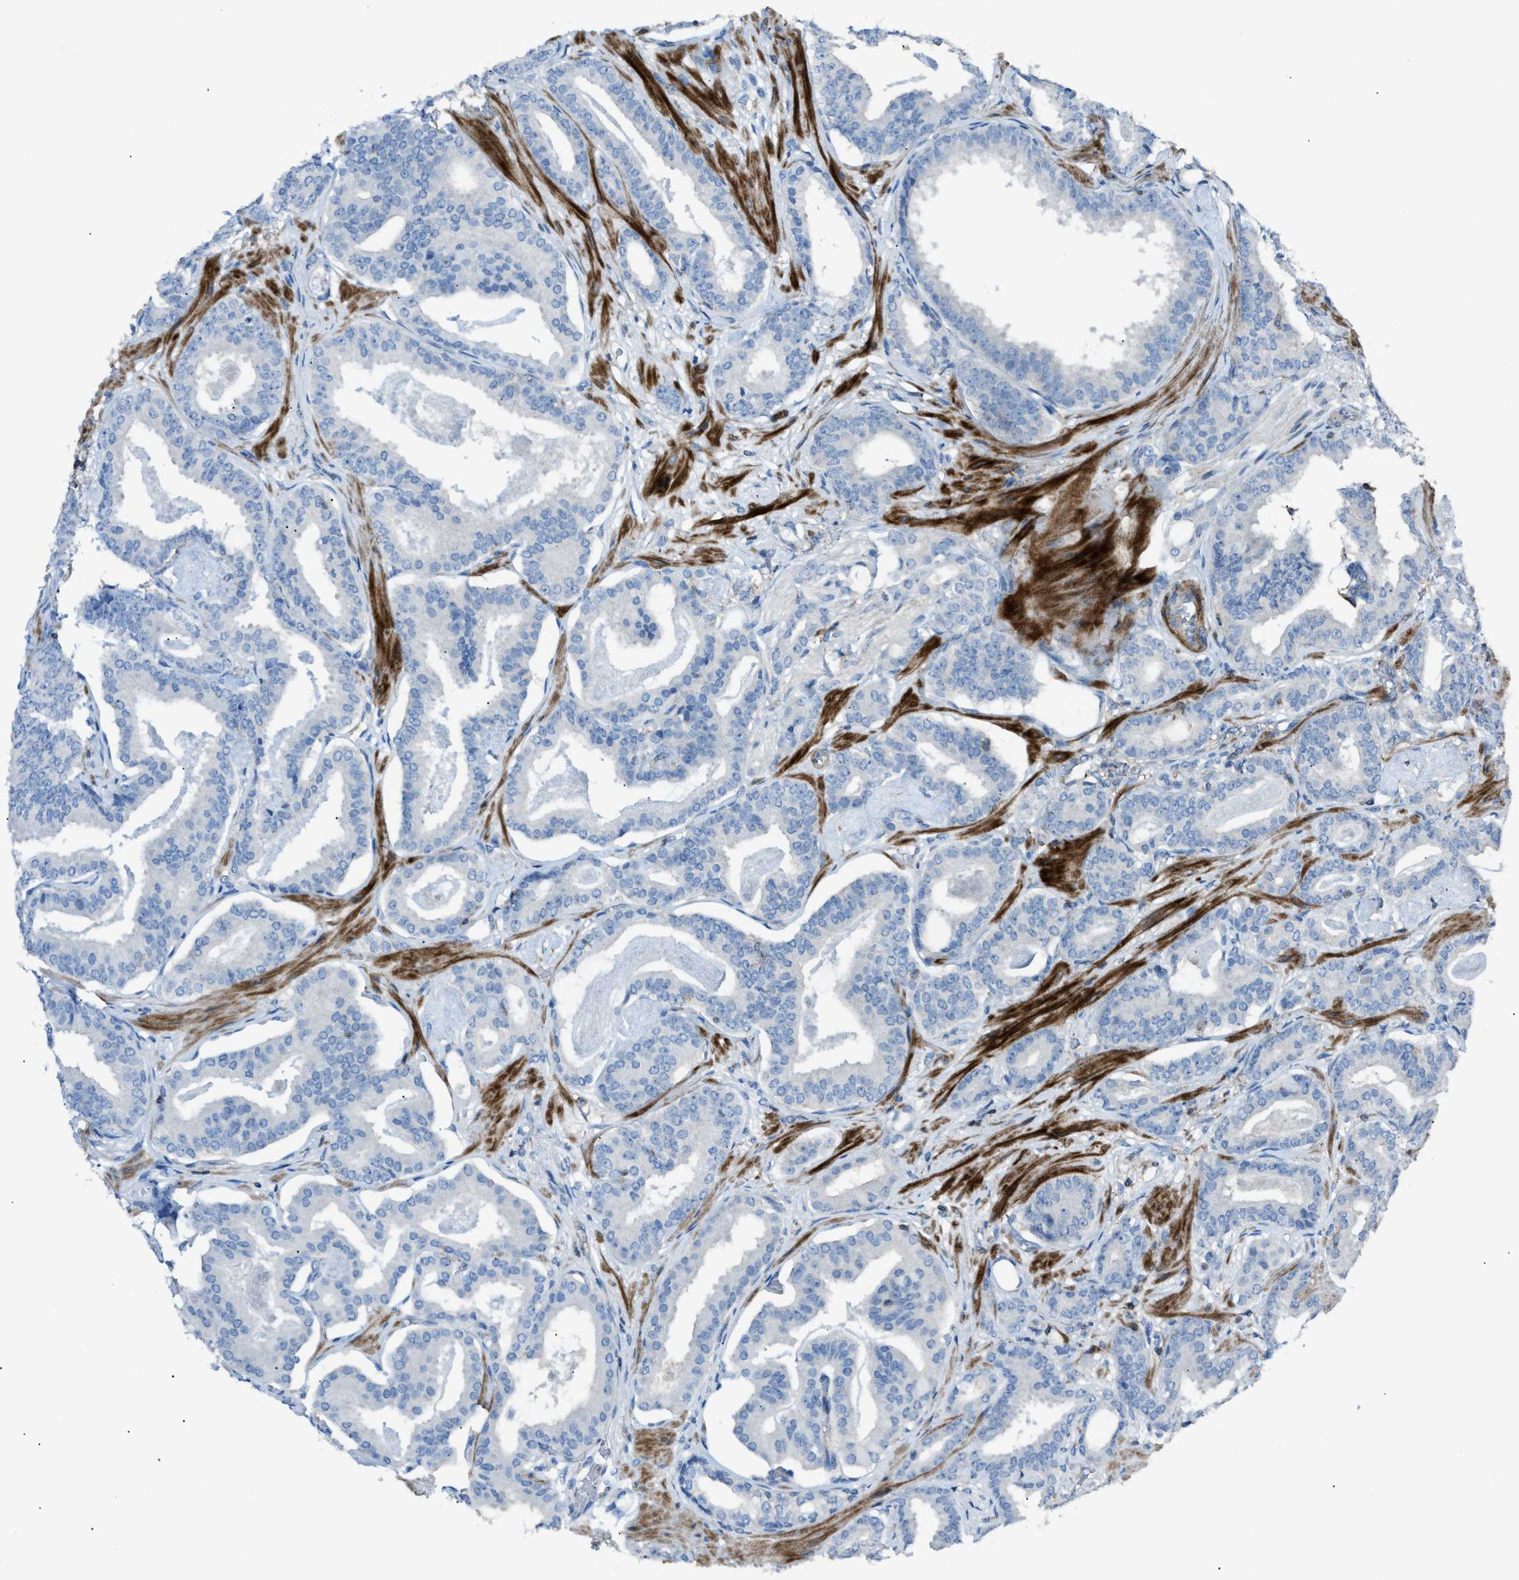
{"staining": {"intensity": "negative", "quantity": "none", "location": "none"}, "tissue": "prostate cancer", "cell_type": "Tumor cells", "image_type": "cancer", "snomed": [{"axis": "morphology", "description": "Adenocarcinoma, Low grade"}, {"axis": "topography", "description": "Prostate"}], "caption": "This micrograph is of adenocarcinoma (low-grade) (prostate) stained with immunohistochemistry to label a protein in brown with the nuclei are counter-stained blue. There is no positivity in tumor cells.", "gene": "NCK2", "patient": {"sex": "male", "age": 53}}